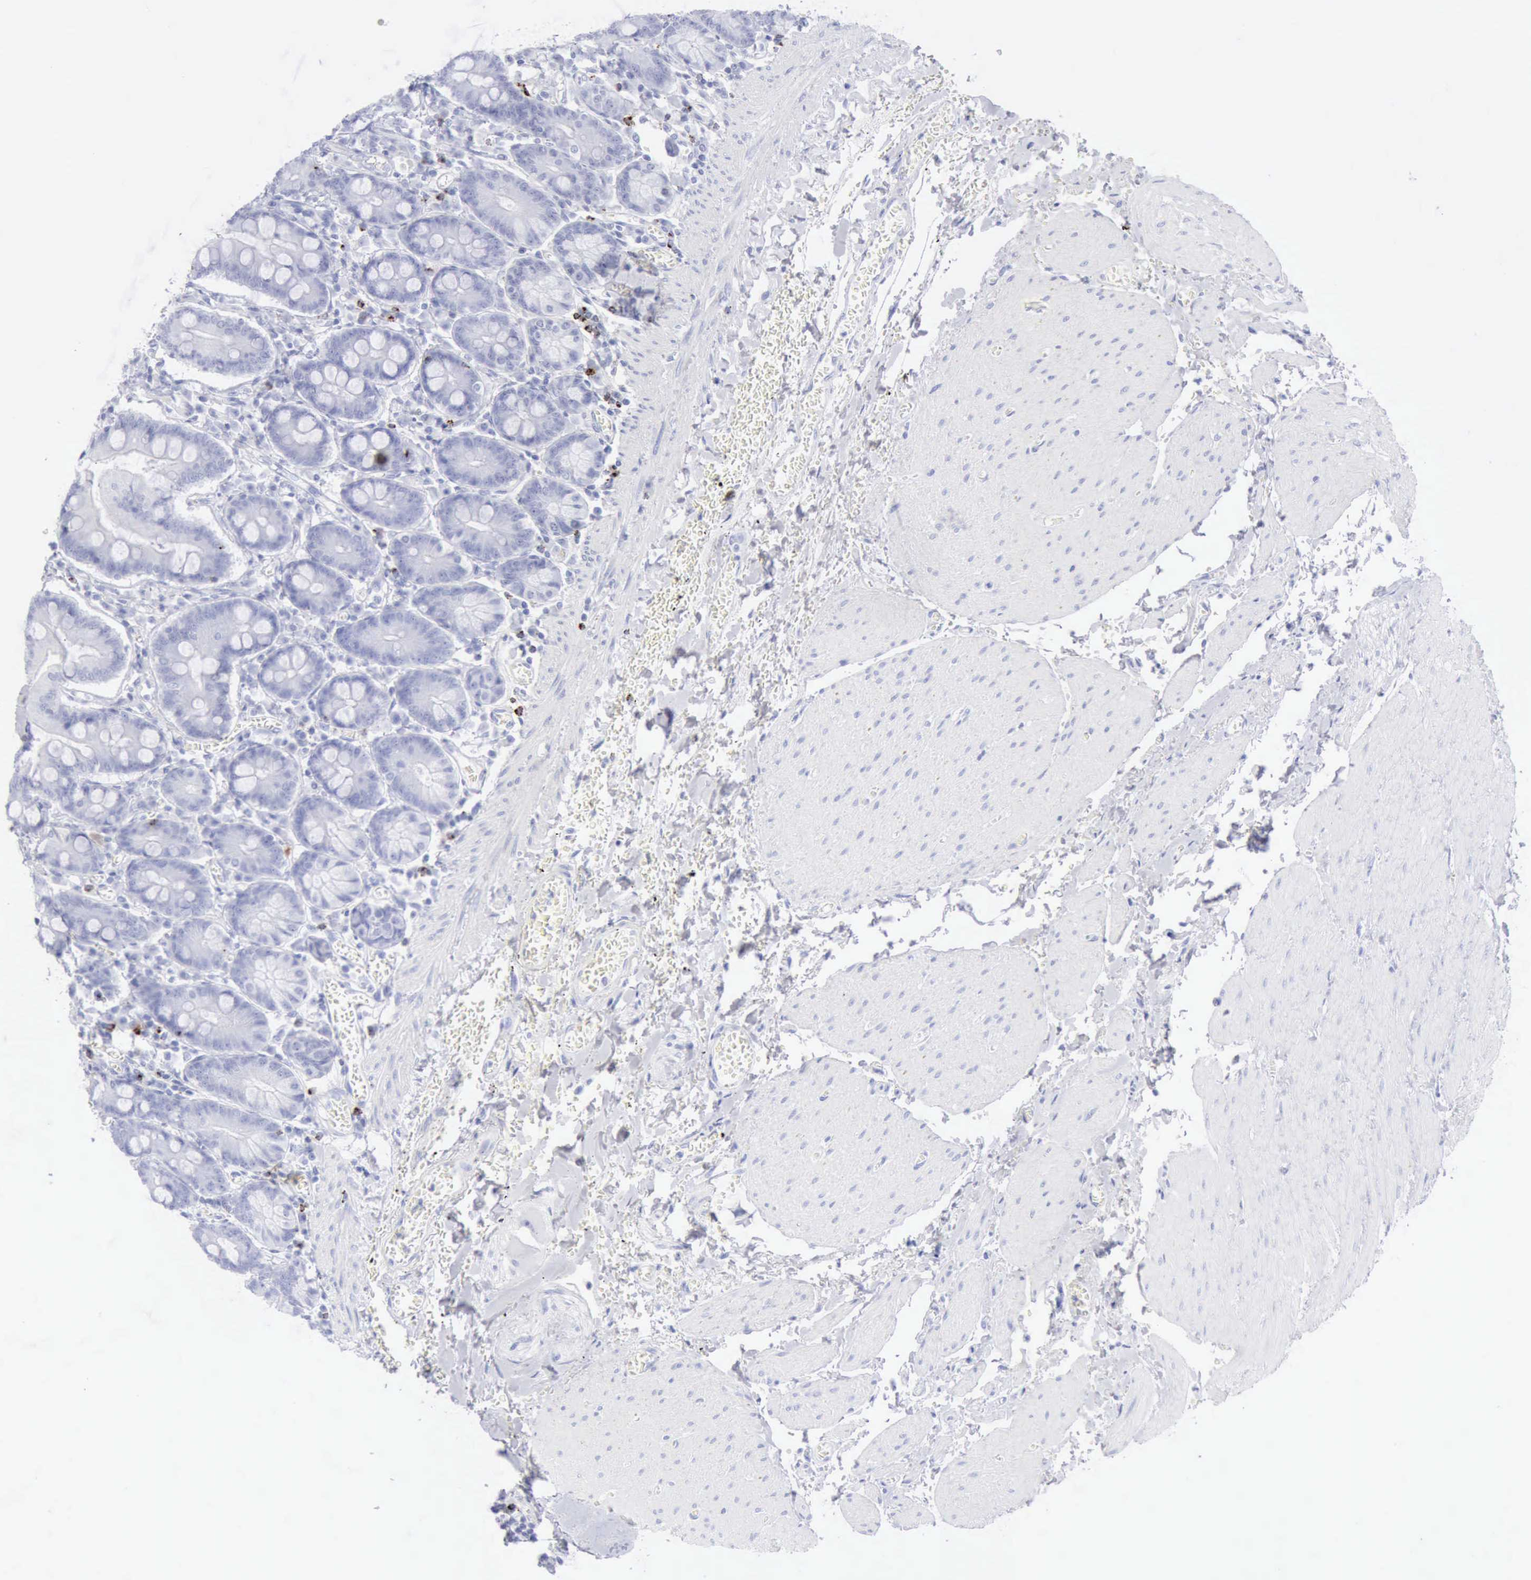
{"staining": {"intensity": "negative", "quantity": "none", "location": "none"}, "tissue": "small intestine", "cell_type": "Glandular cells", "image_type": "normal", "snomed": [{"axis": "morphology", "description": "Normal tissue, NOS"}, {"axis": "topography", "description": "Small intestine"}], "caption": "High magnification brightfield microscopy of normal small intestine stained with DAB (brown) and counterstained with hematoxylin (blue): glandular cells show no significant positivity.", "gene": "GZMB", "patient": {"sex": "male", "age": 71}}